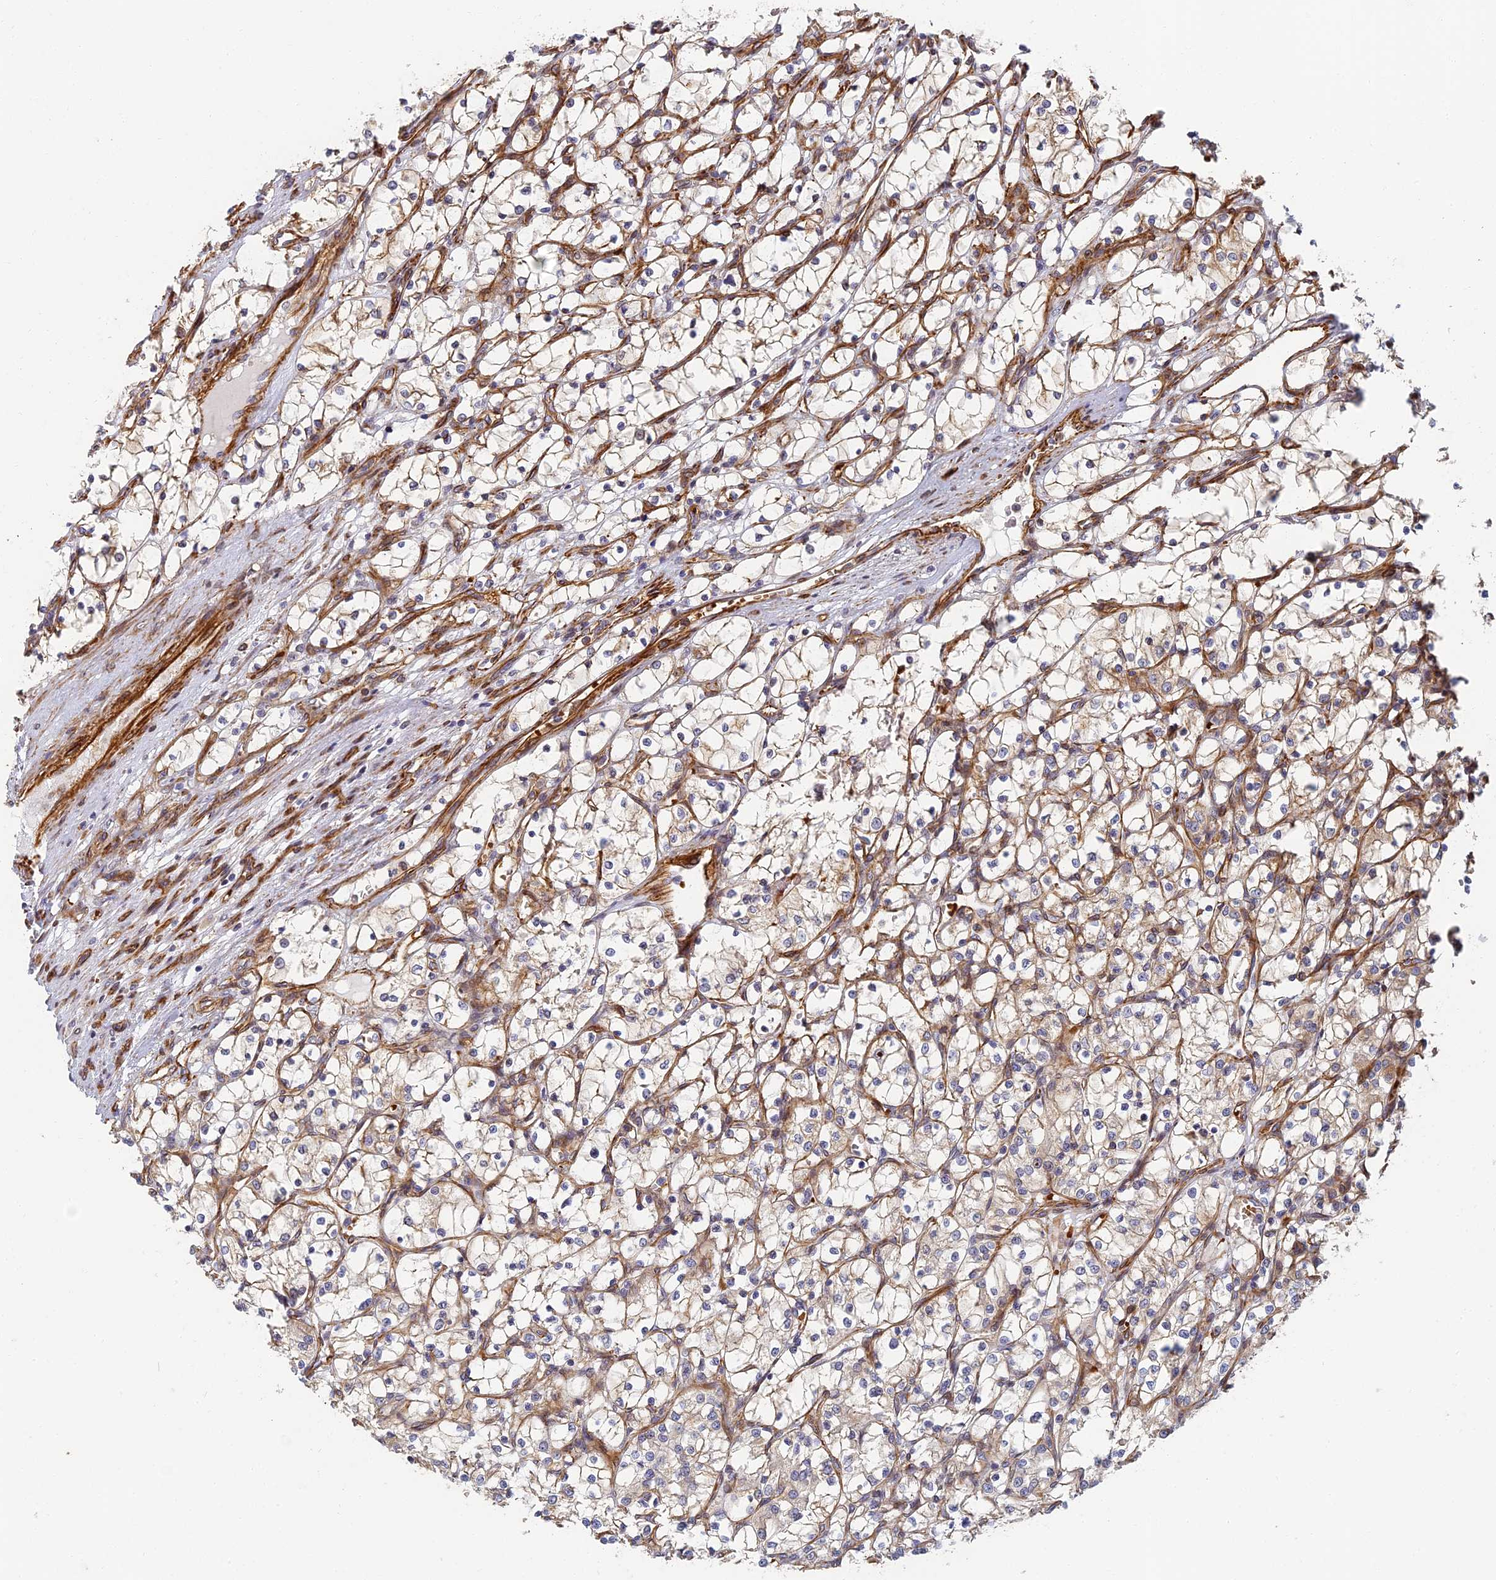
{"staining": {"intensity": "weak", "quantity": "<25%", "location": "cytoplasmic/membranous"}, "tissue": "renal cancer", "cell_type": "Tumor cells", "image_type": "cancer", "snomed": [{"axis": "morphology", "description": "Adenocarcinoma, NOS"}, {"axis": "topography", "description": "Kidney"}], "caption": "Immunohistochemical staining of human renal adenocarcinoma shows no significant expression in tumor cells.", "gene": "ABCB10", "patient": {"sex": "female", "age": 69}}